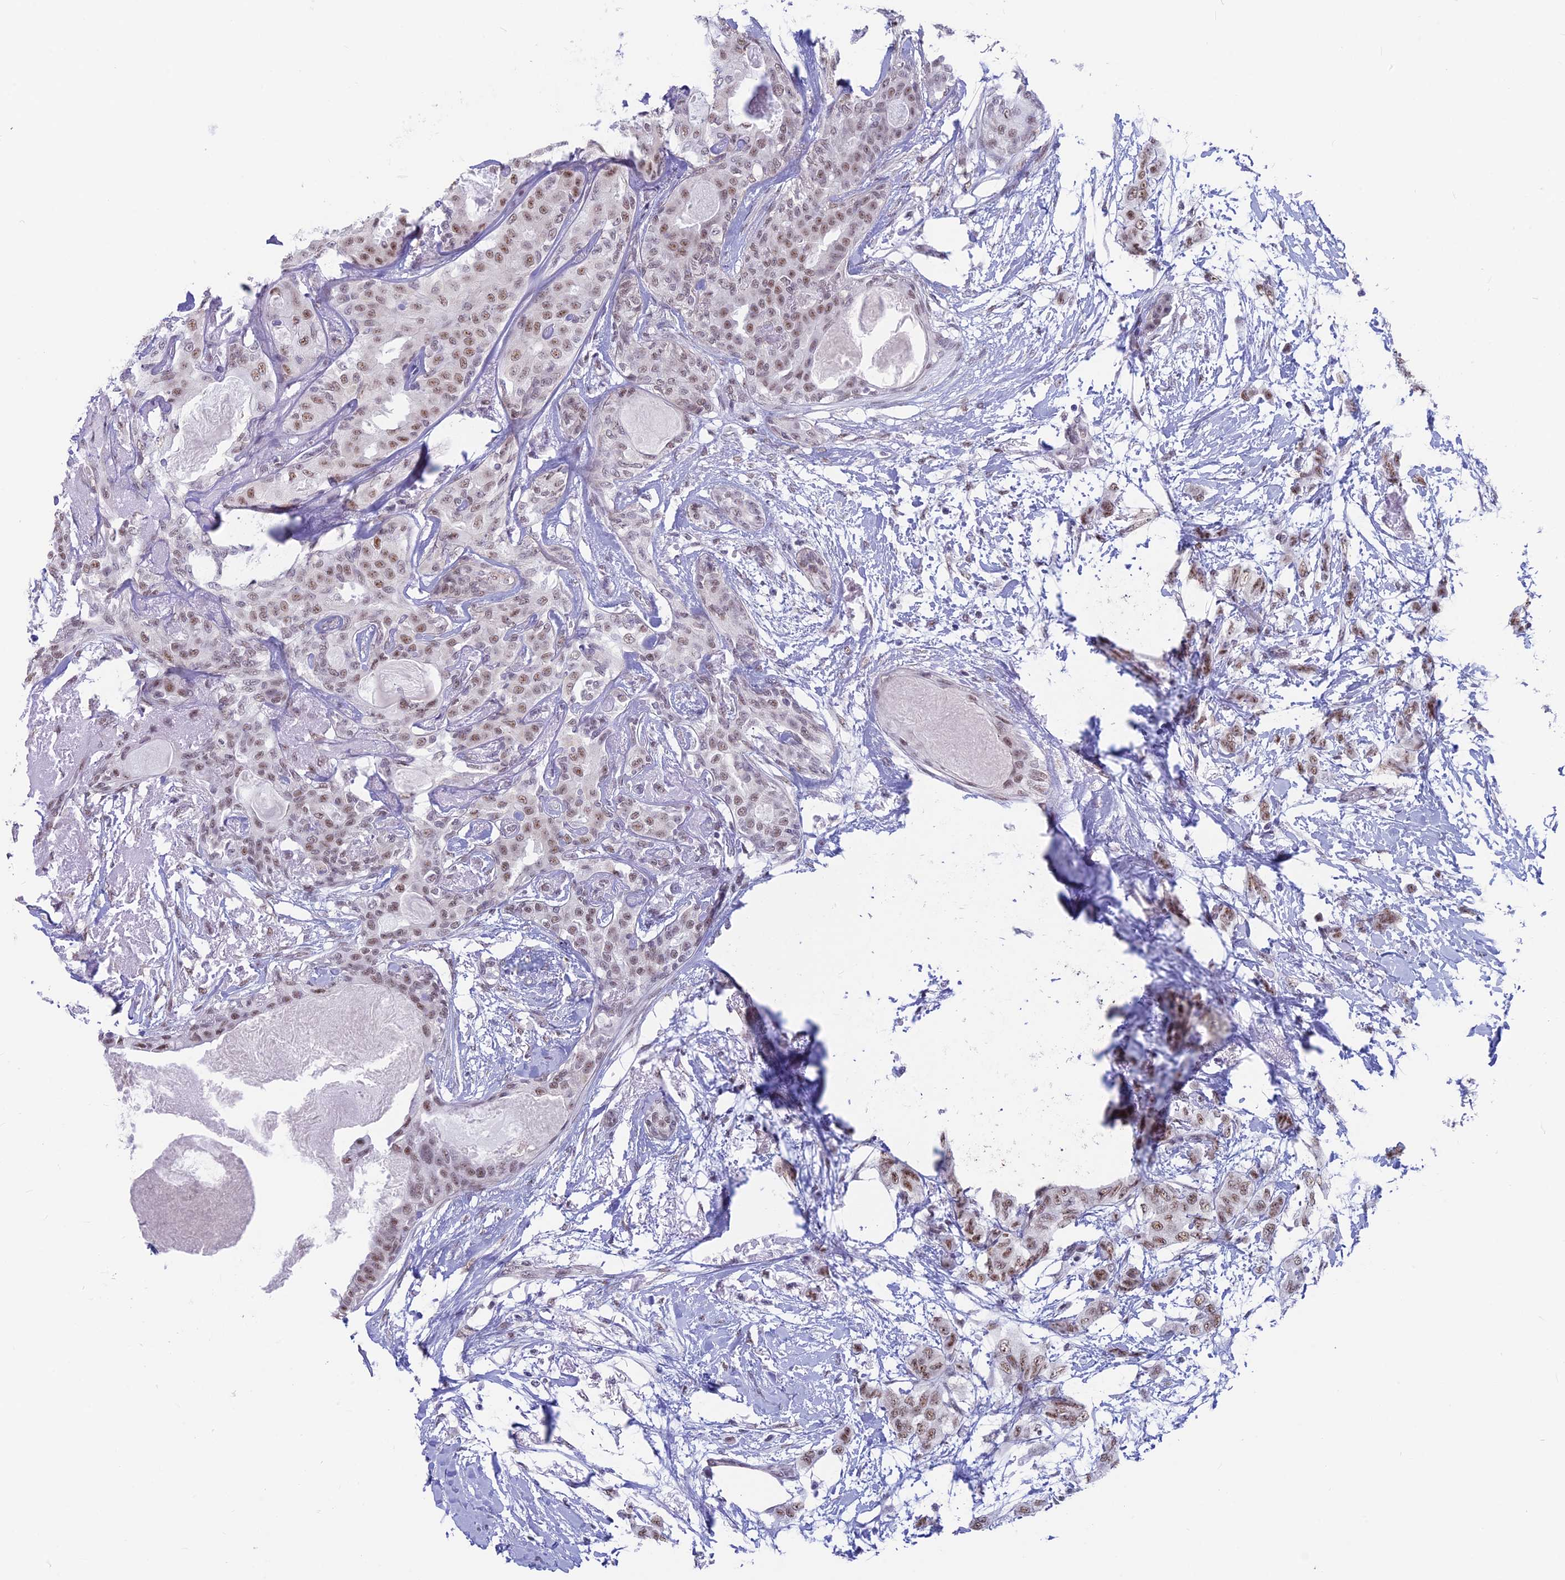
{"staining": {"intensity": "weak", "quantity": ">75%", "location": "nuclear"}, "tissue": "breast cancer", "cell_type": "Tumor cells", "image_type": "cancer", "snomed": [{"axis": "morphology", "description": "Duct carcinoma"}, {"axis": "topography", "description": "Breast"}], "caption": "DAB immunohistochemical staining of invasive ductal carcinoma (breast) shows weak nuclear protein staining in about >75% of tumor cells. (IHC, brightfield microscopy, high magnification).", "gene": "SRSF5", "patient": {"sex": "female", "age": 72}}